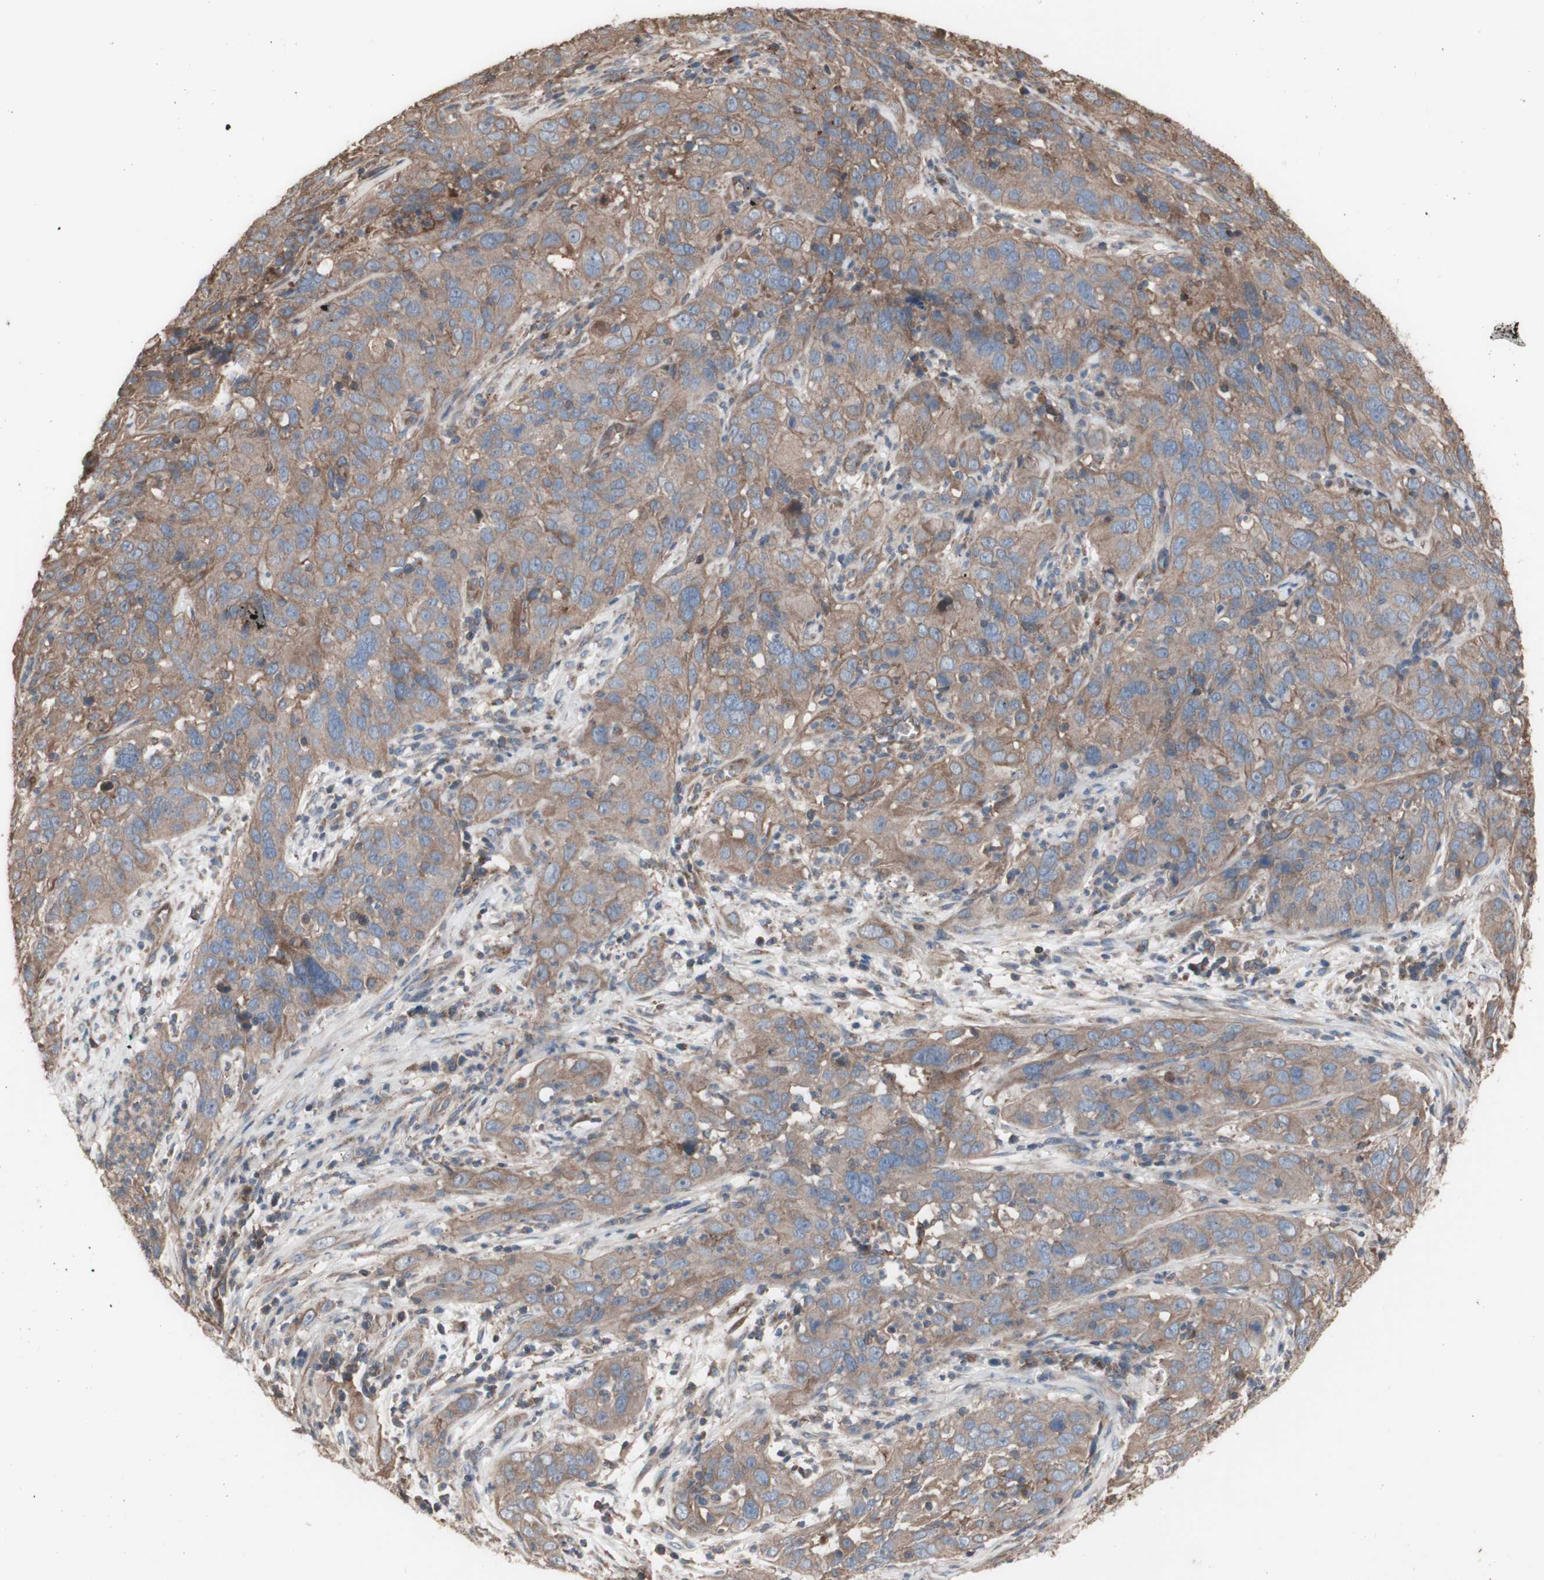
{"staining": {"intensity": "moderate", "quantity": ">75%", "location": "cytoplasmic/membranous"}, "tissue": "cervical cancer", "cell_type": "Tumor cells", "image_type": "cancer", "snomed": [{"axis": "morphology", "description": "Squamous cell carcinoma, NOS"}, {"axis": "topography", "description": "Cervix"}], "caption": "Brown immunohistochemical staining in human cervical squamous cell carcinoma demonstrates moderate cytoplasmic/membranous positivity in about >75% of tumor cells.", "gene": "COPB1", "patient": {"sex": "female", "age": 32}}